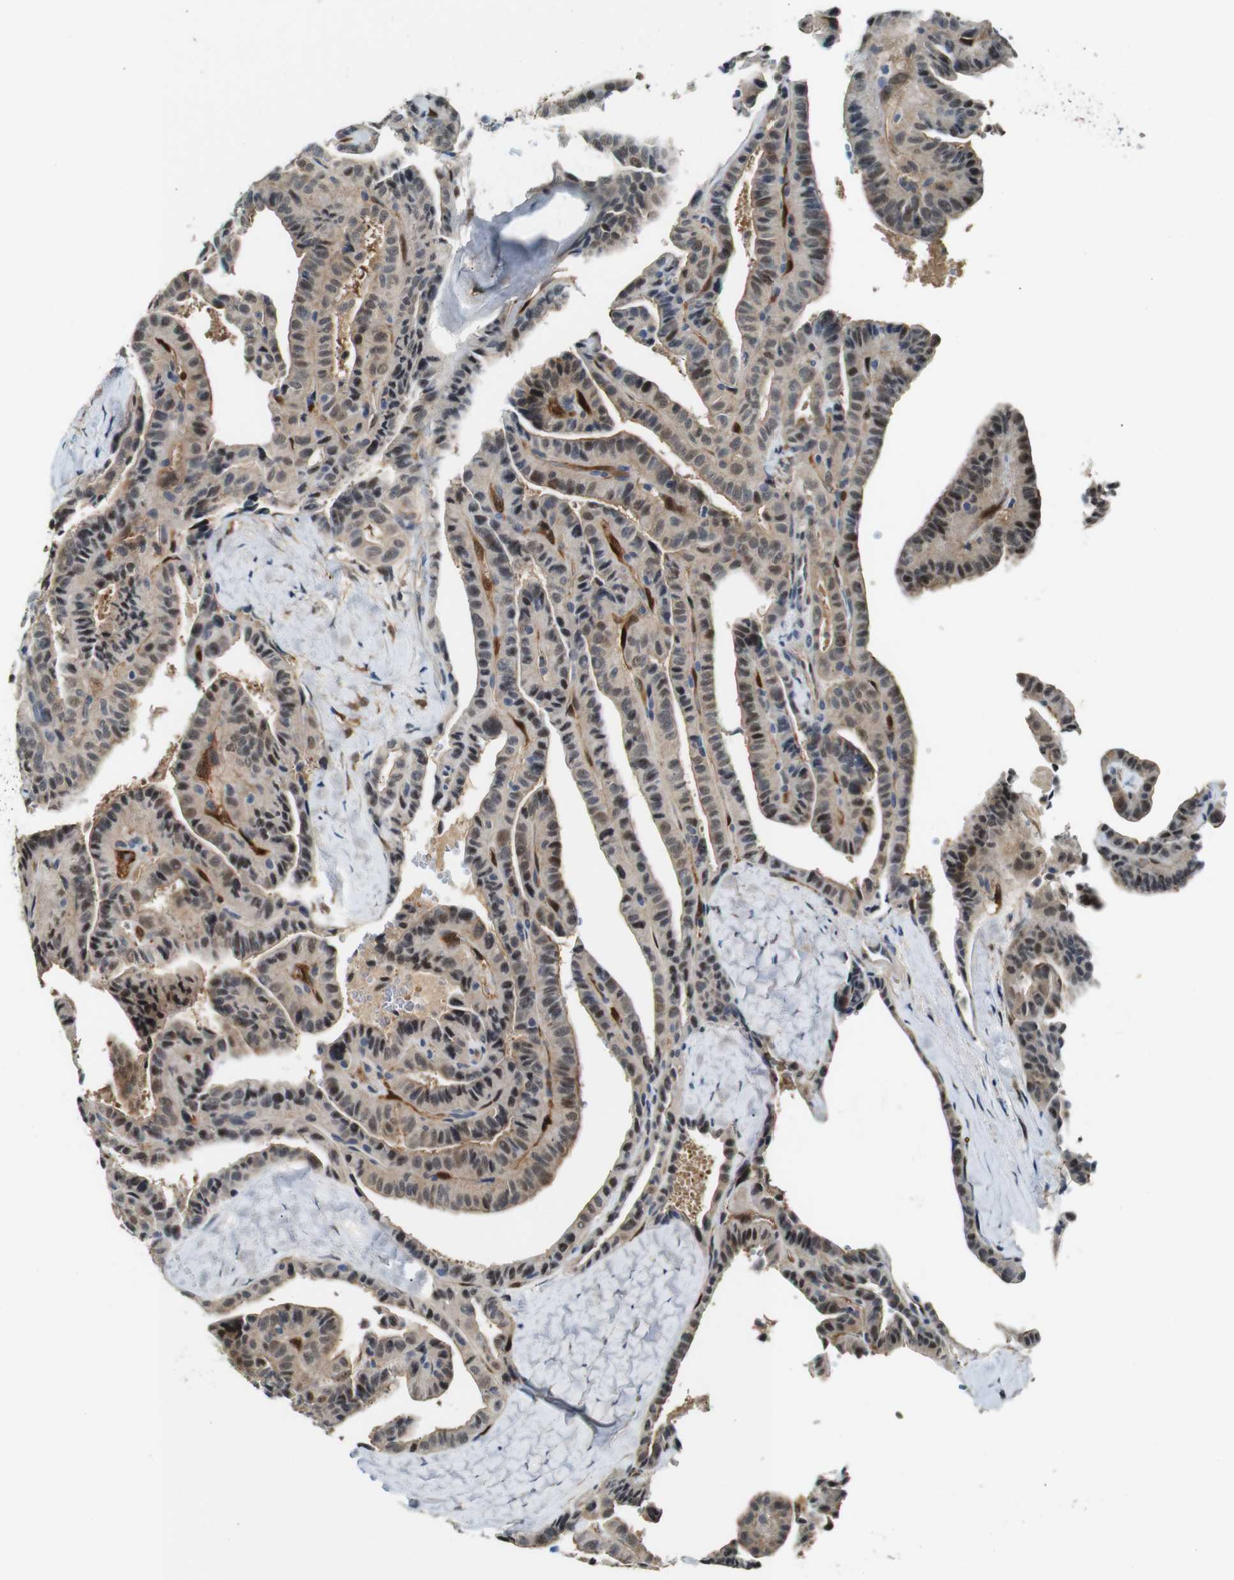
{"staining": {"intensity": "weak", "quantity": ">75%", "location": "cytoplasmic/membranous,nuclear"}, "tissue": "thyroid cancer", "cell_type": "Tumor cells", "image_type": "cancer", "snomed": [{"axis": "morphology", "description": "Papillary adenocarcinoma, NOS"}, {"axis": "topography", "description": "Thyroid gland"}], "caption": "Thyroid cancer stained for a protein shows weak cytoplasmic/membranous and nuclear positivity in tumor cells. (DAB IHC with brightfield microscopy, high magnification).", "gene": "LXN", "patient": {"sex": "male", "age": 77}}